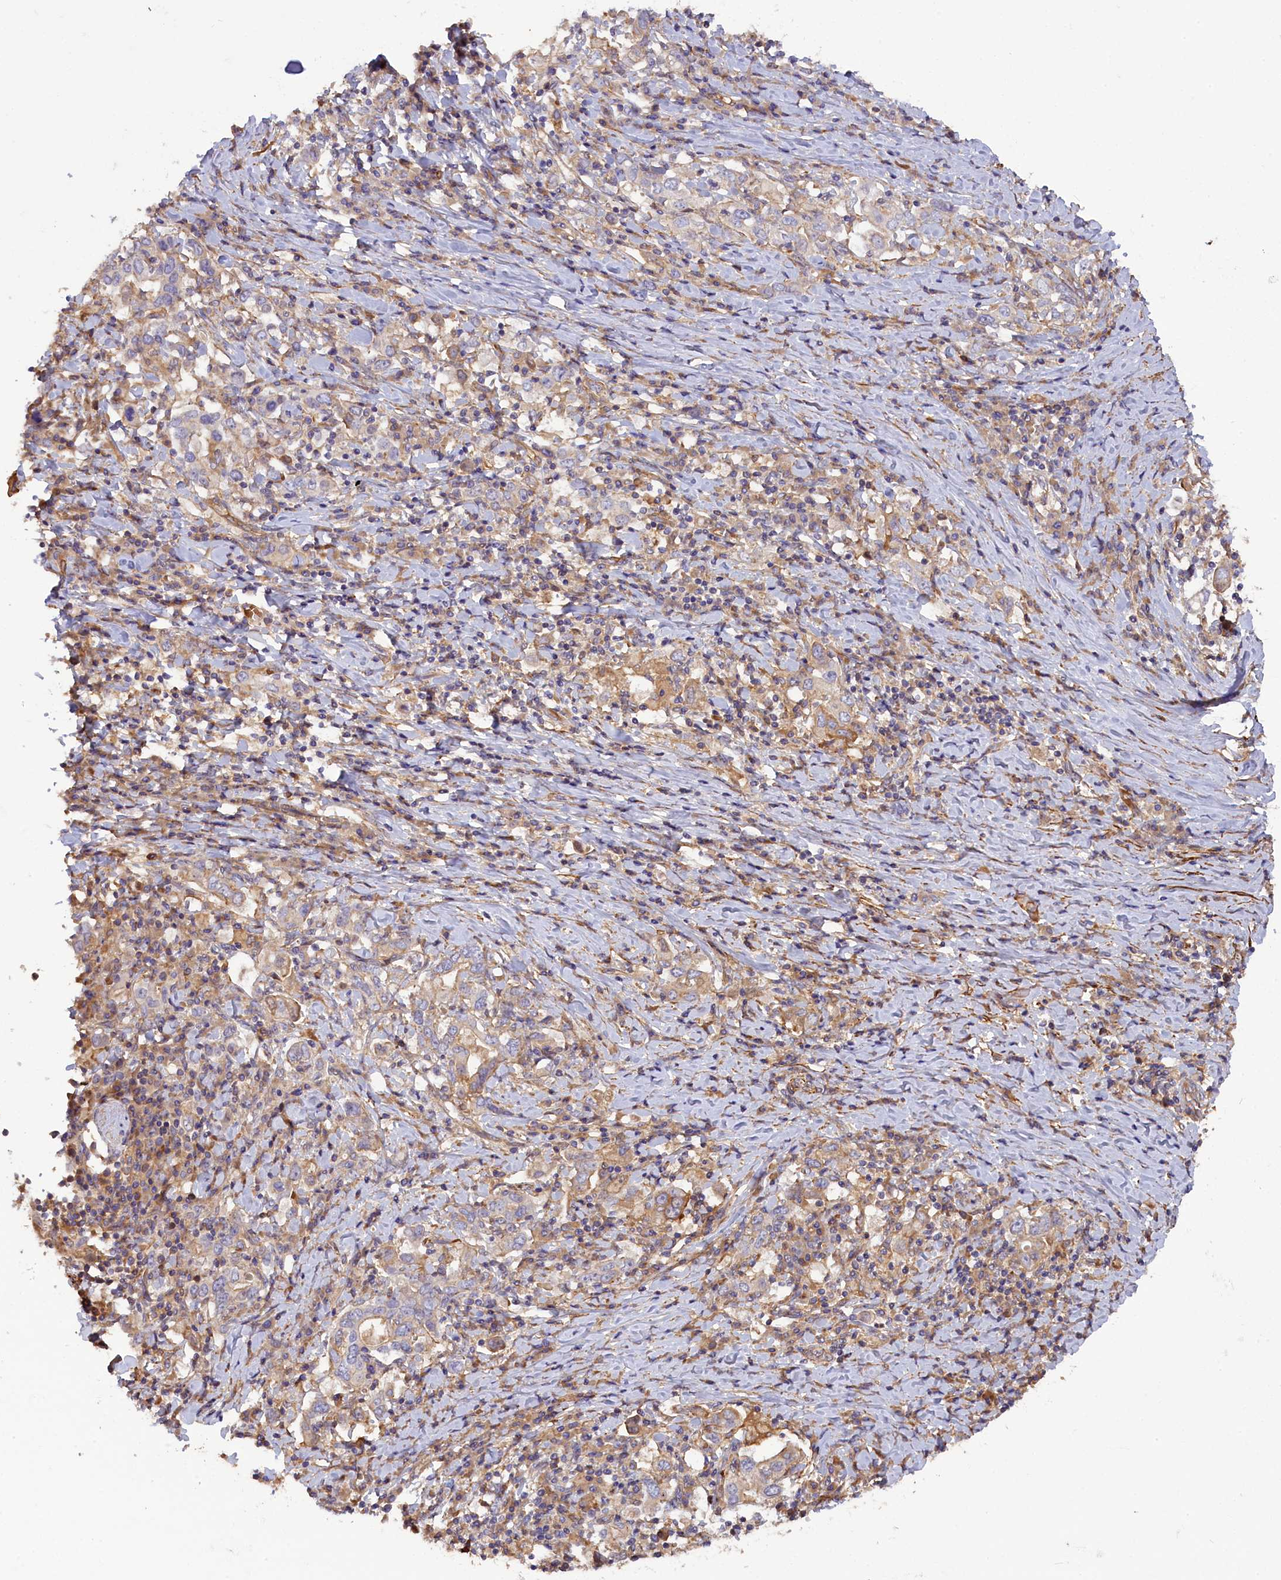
{"staining": {"intensity": "weak", "quantity": "<25%", "location": "cytoplasmic/membranous"}, "tissue": "stomach cancer", "cell_type": "Tumor cells", "image_type": "cancer", "snomed": [{"axis": "morphology", "description": "Adenocarcinoma, NOS"}, {"axis": "topography", "description": "Stomach, upper"}, {"axis": "topography", "description": "Stomach"}], "caption": "Immunohistochemistry (IHC) of human stomach cancer reveals no expression in tumor cells. Nuclei are stained in blue.", "gene": "FUZ", "patient": {"sex": "male", "age": 62}}